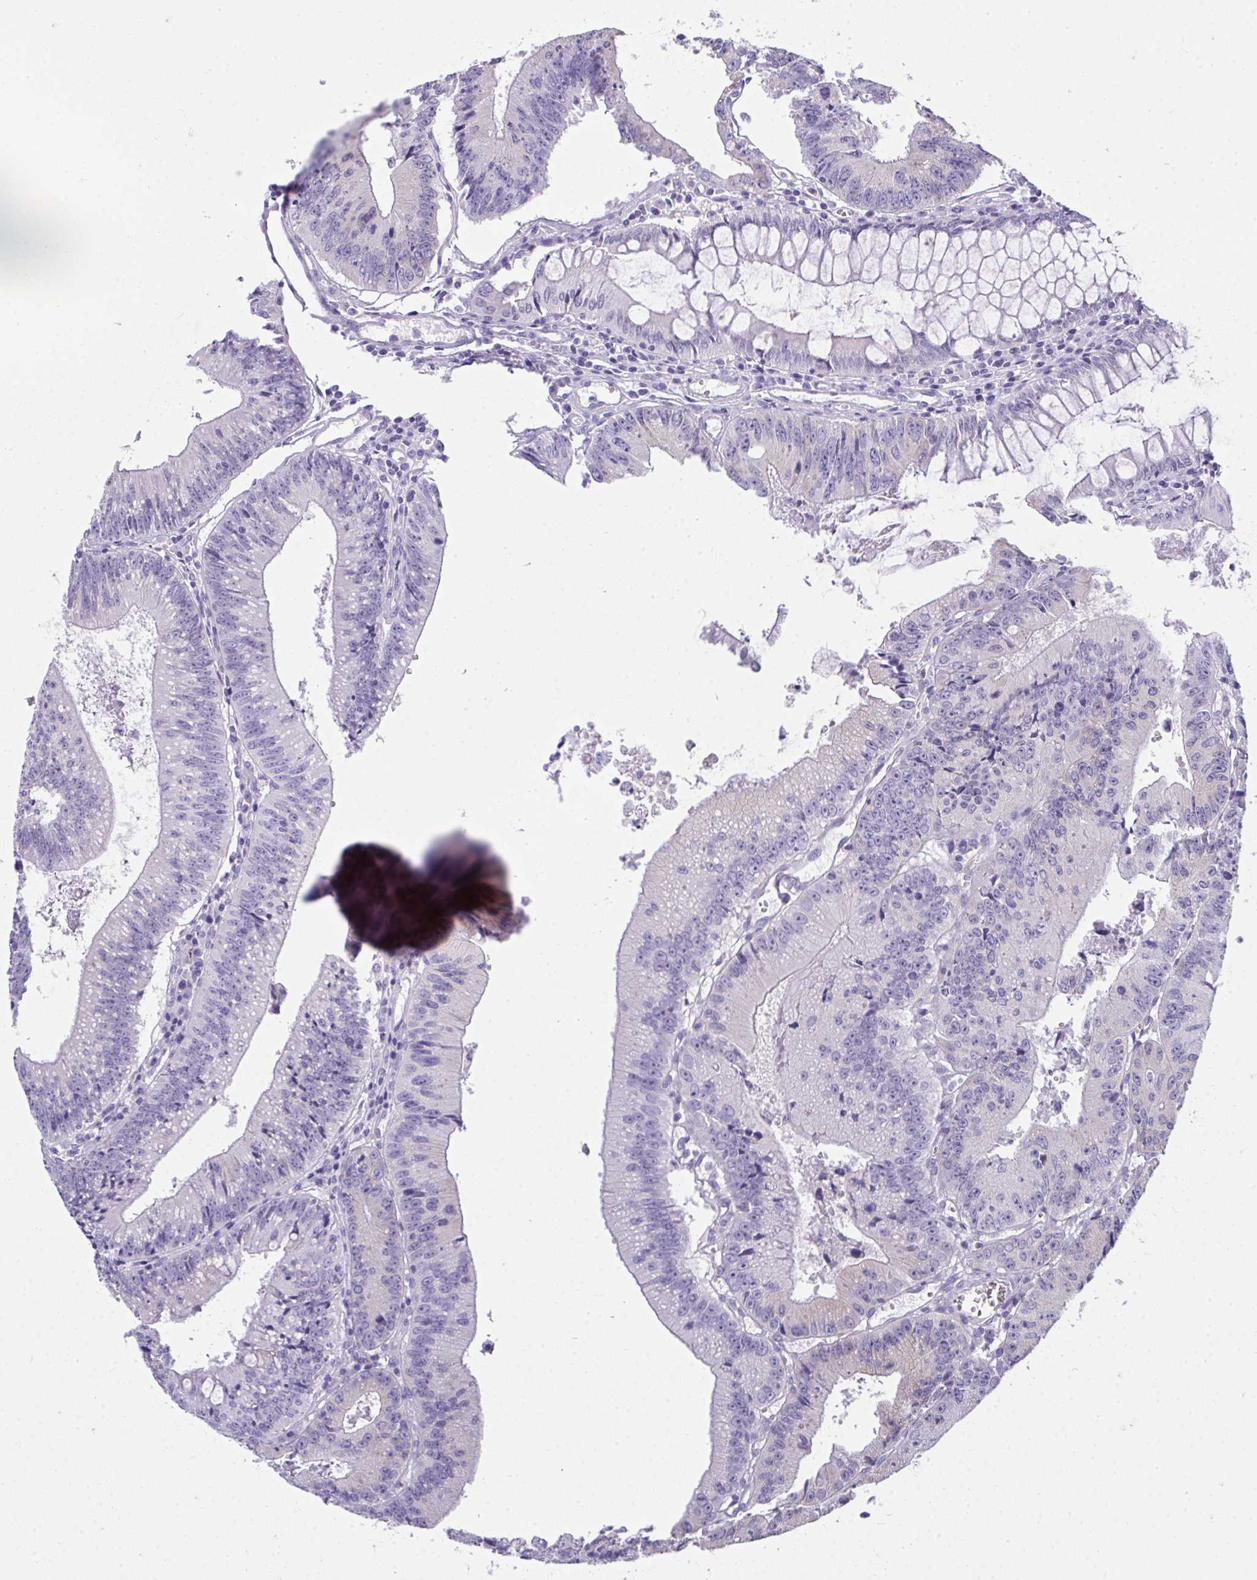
{"staining": {"intensity": "negative", "quantity": "none", "location": "none"}, "tissue": "colorectal cancer", "cell_type": "Tumor cells", "image_type": "cancer", "snomed": [{"axis": "morphology", "description": "Adenocarcinoma, NOS"}, {"axis": "topography", "description": "Rectum"}], "caption": "Protein analysis of adenocarcinoma (colorectal) demonstrates no significant expression in tumor cells.", "gene": "COA5", "patient": {"sex": "female", "age": 81}}